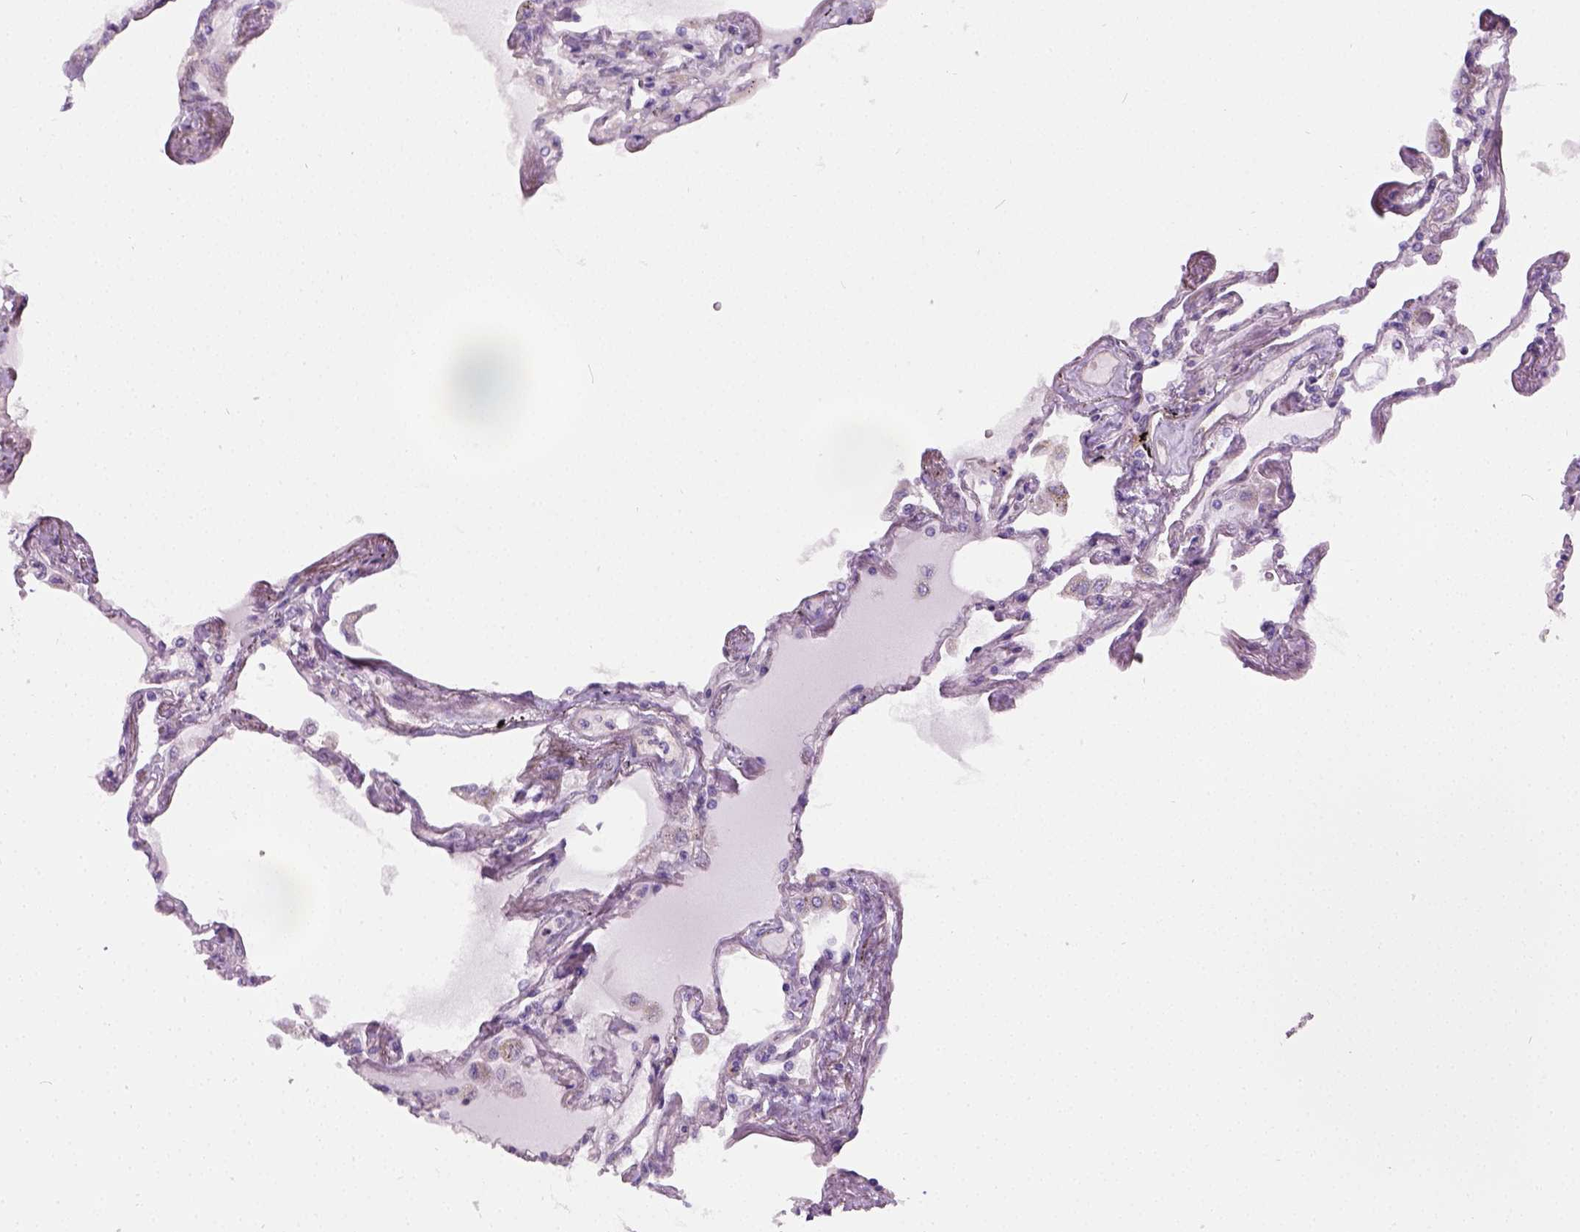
{"staining": {"intensity": "weak", "quantity": "25%-75%", "location": "cytoplasmic/membranous"}, "tissue": "lung", "cell_type": "Alveolar cells", "image_type": "normal", "snomed": [{"axis": "morphology", "description": "Normal tissue, NOS"}, {"axis": "morphology", "description": "Adenocarcinoma, NOS"}, {"axis": "topography", "description": "Cartilage tissue"}, {"axis": "topography", "description": "Lung"}], "caption": "IHC (DAB (3,3'-diaminobenzidine)) staining of normal human lung shows weak cytoplasmic/membranous protein expression in about 25%-75% of alveolar cells. (DAB = brown stain, brightfield microscopy at high magnification).", "gene": "CRACR2A", "patient": {"sex": "female", "age": 67}}